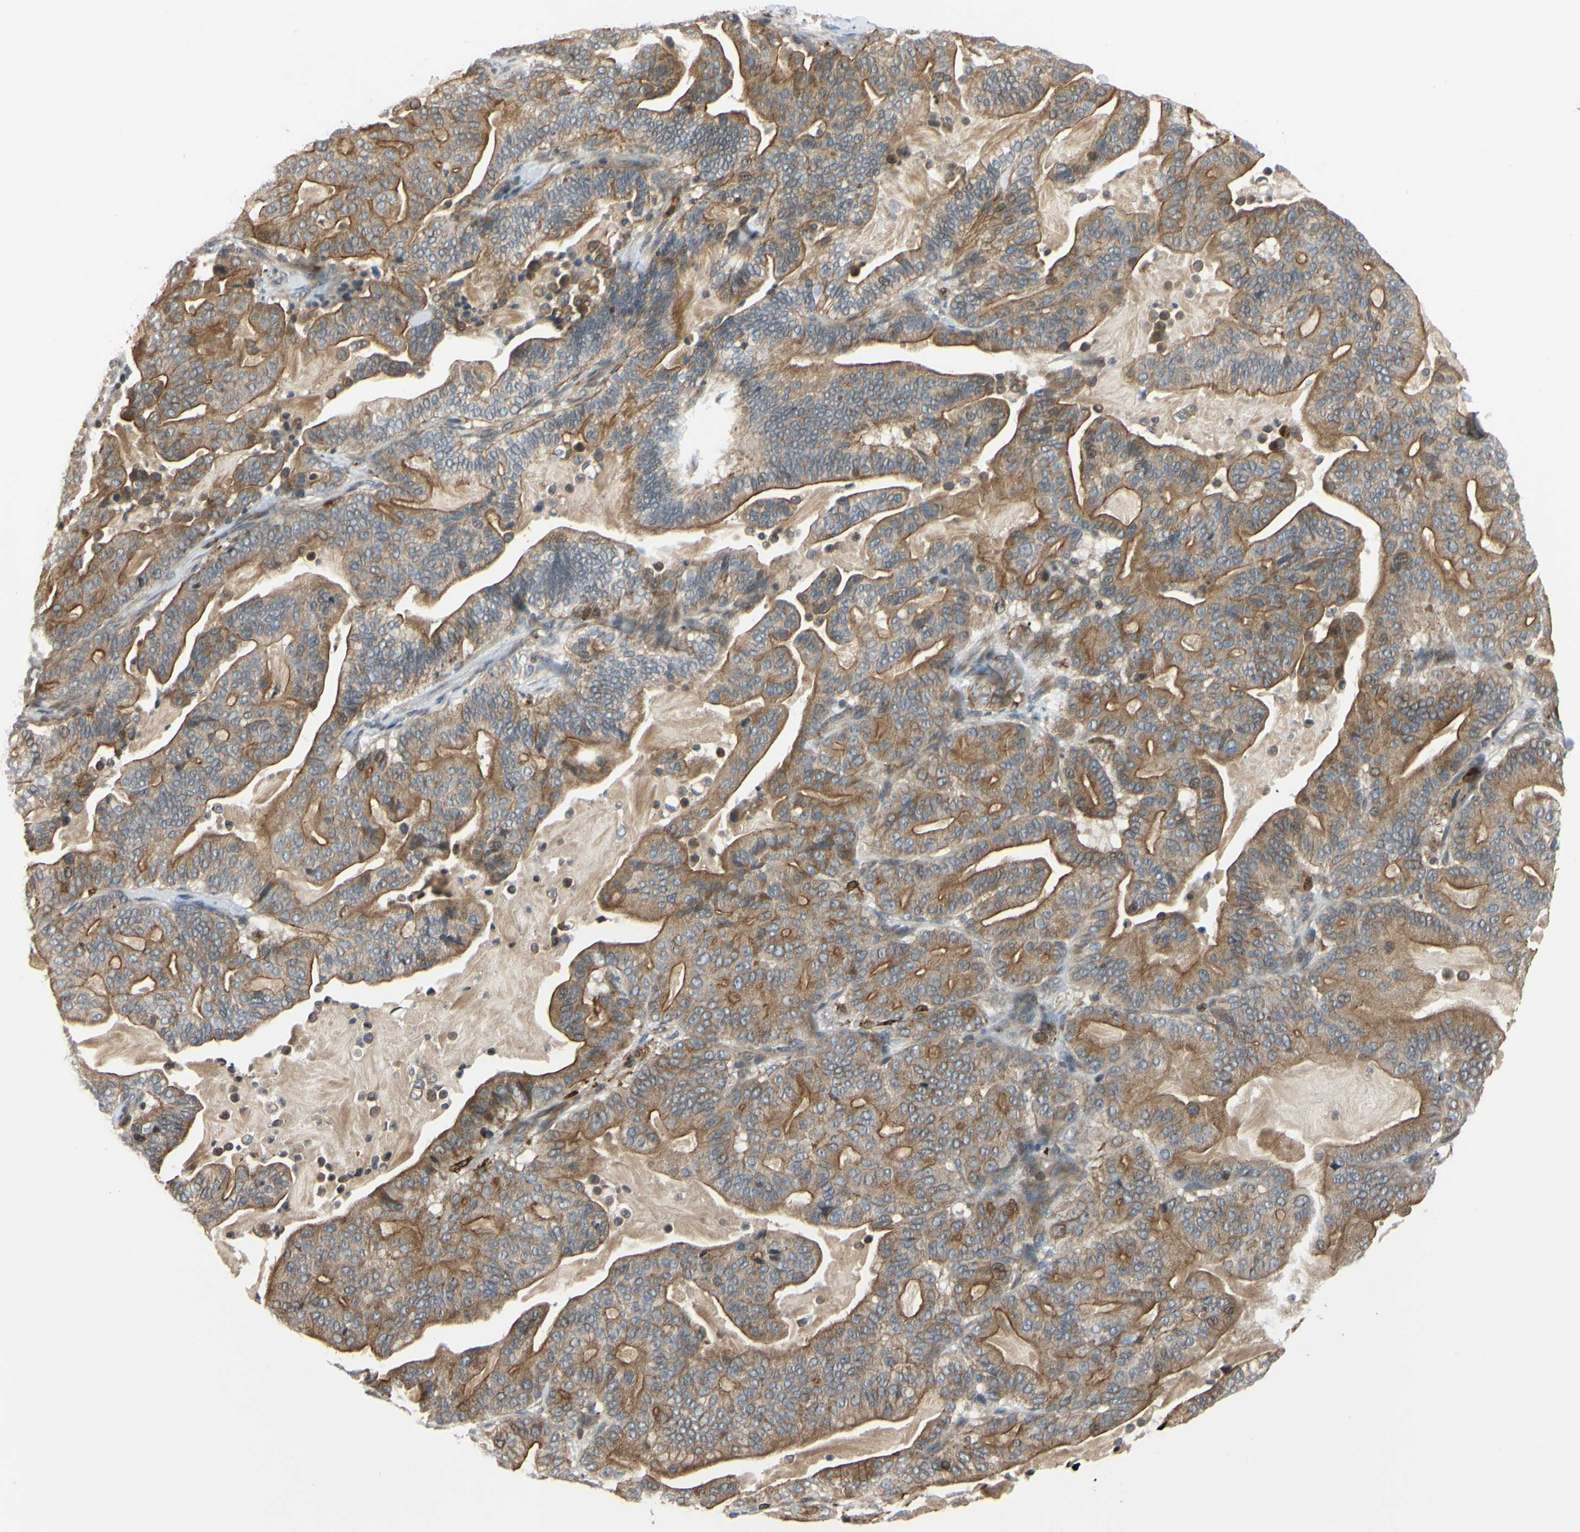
{"staining": {"intensity": "moderate", "quantity": "25%-75%", "location": "cytoplasmic/membranous"}, "tissue": "pancreatic cancer", "cell_type": "Tumor cells", "image_type": "cancer", "snomed": [{"axis": "morphology", "description": "Adenocarcinoma, NOS"}, {"axis": "topography", "description": "Pancreas"}], "caption": "A high-resolution image shows immunohistochemistry (IHC) staining of pancreatic cancer (adenocarcinoma), which shows moderate cytoplasmic/membranous positivity in about 25%-75% of tumor cells.", "gene": "PLXNA2", "patient": {"sex": "male", "age": 63}}